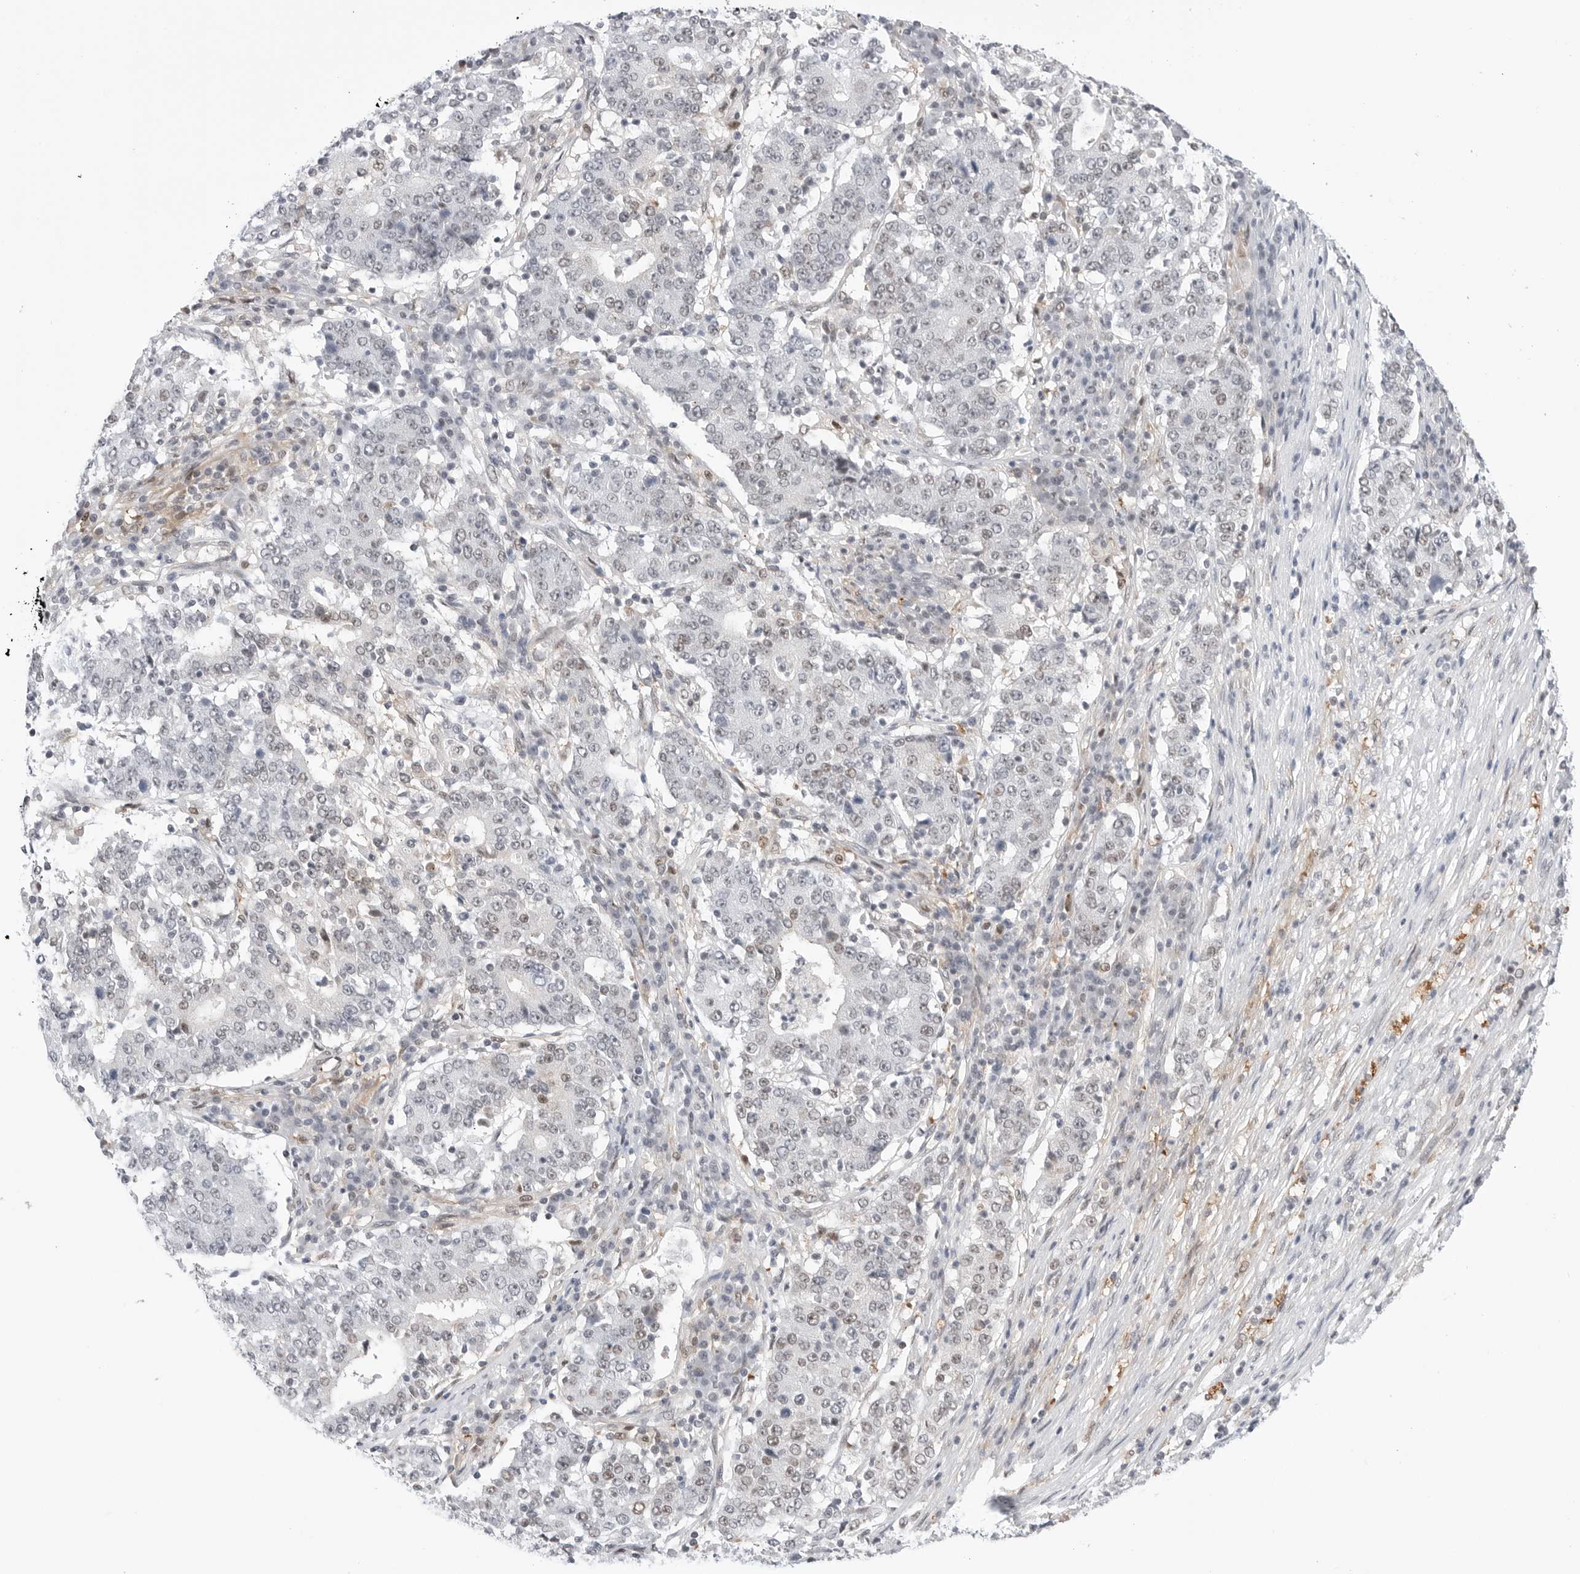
{"staining": {"intensity": "weak", "quantity": "<25%", "location": "nuclear"}, "tissue": "stomach cancer", "cell_type": "Tumor cells", "image_type": "cancer", "snomed": [{"axis": "morphology", "description": "Adenocarcinoma, NOS"}, {"axis": "topography", "description": "Stomach"}], "caption": "Immunohistochemistry photomicrograph of neoplastic tissue: human stomach cancer stained with DAB displays no significant protein expression in tumor cells.", "gene": "C1orf162", "patient": {"sex": "male", "age": 59}}